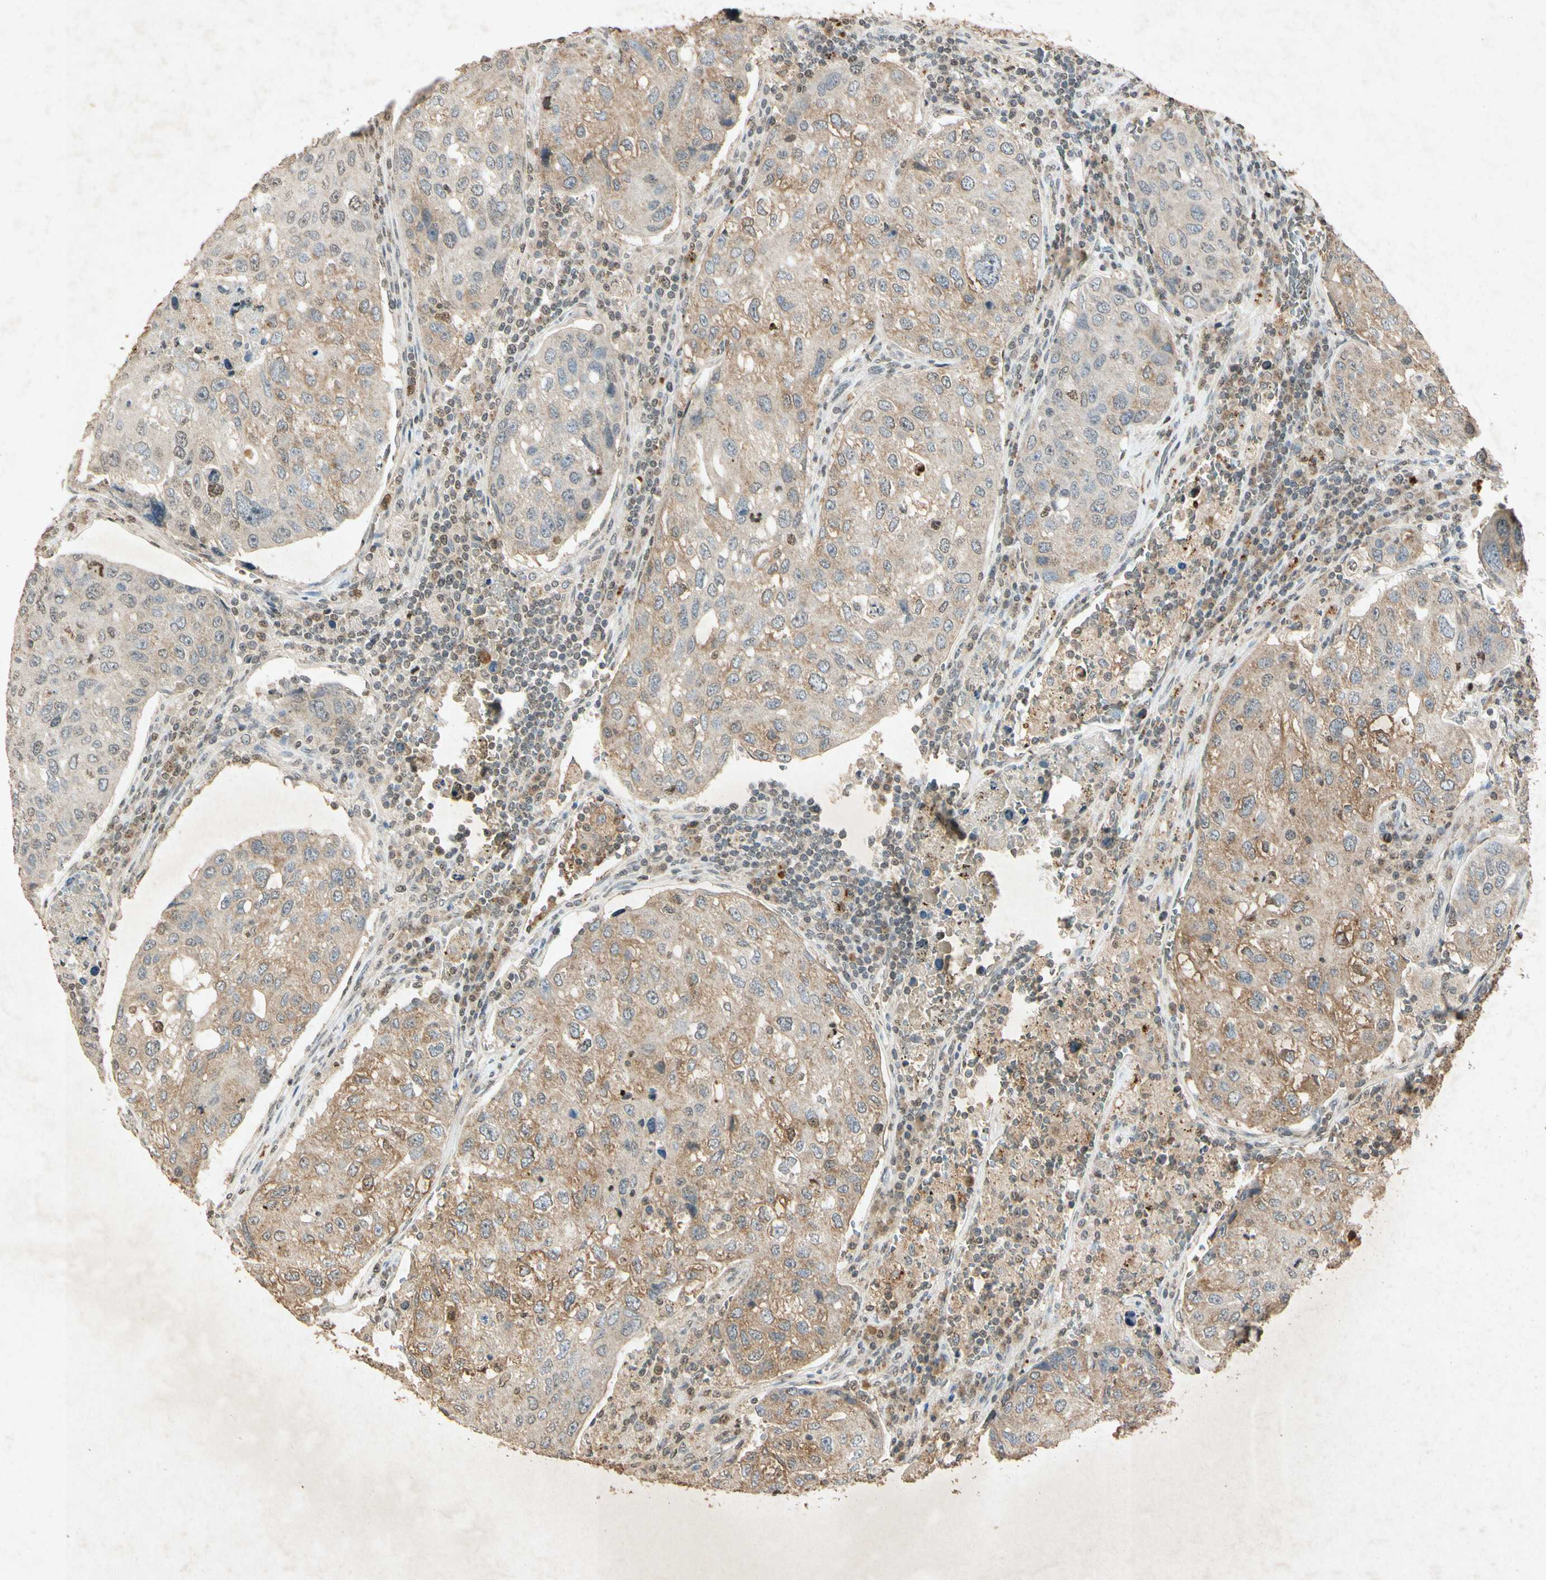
{"staining": {"intensity": "weak", "quantity": ">75%", "location": "cytoplasmic/membranous"}, "tissue": "urothelial cancer", "cell_type": "Tumor cells", "image_type": "cancer", "snomed": [{"axis": "morphology", "description": "Urothelial carcinoma, High grade"}, {"axis": "topography", "description": "Lymph node"}, {"axis": "topography", "description": "Urinary bladder"}], "caption": "A histopathology image of human urothelial carcinoma (high-grade) stained for a protein displays weak cytoplasmic/membranous brown staining in tumor cells.", "gene": "MSRB1", "patient": {"sex": "male", "age": 51}}